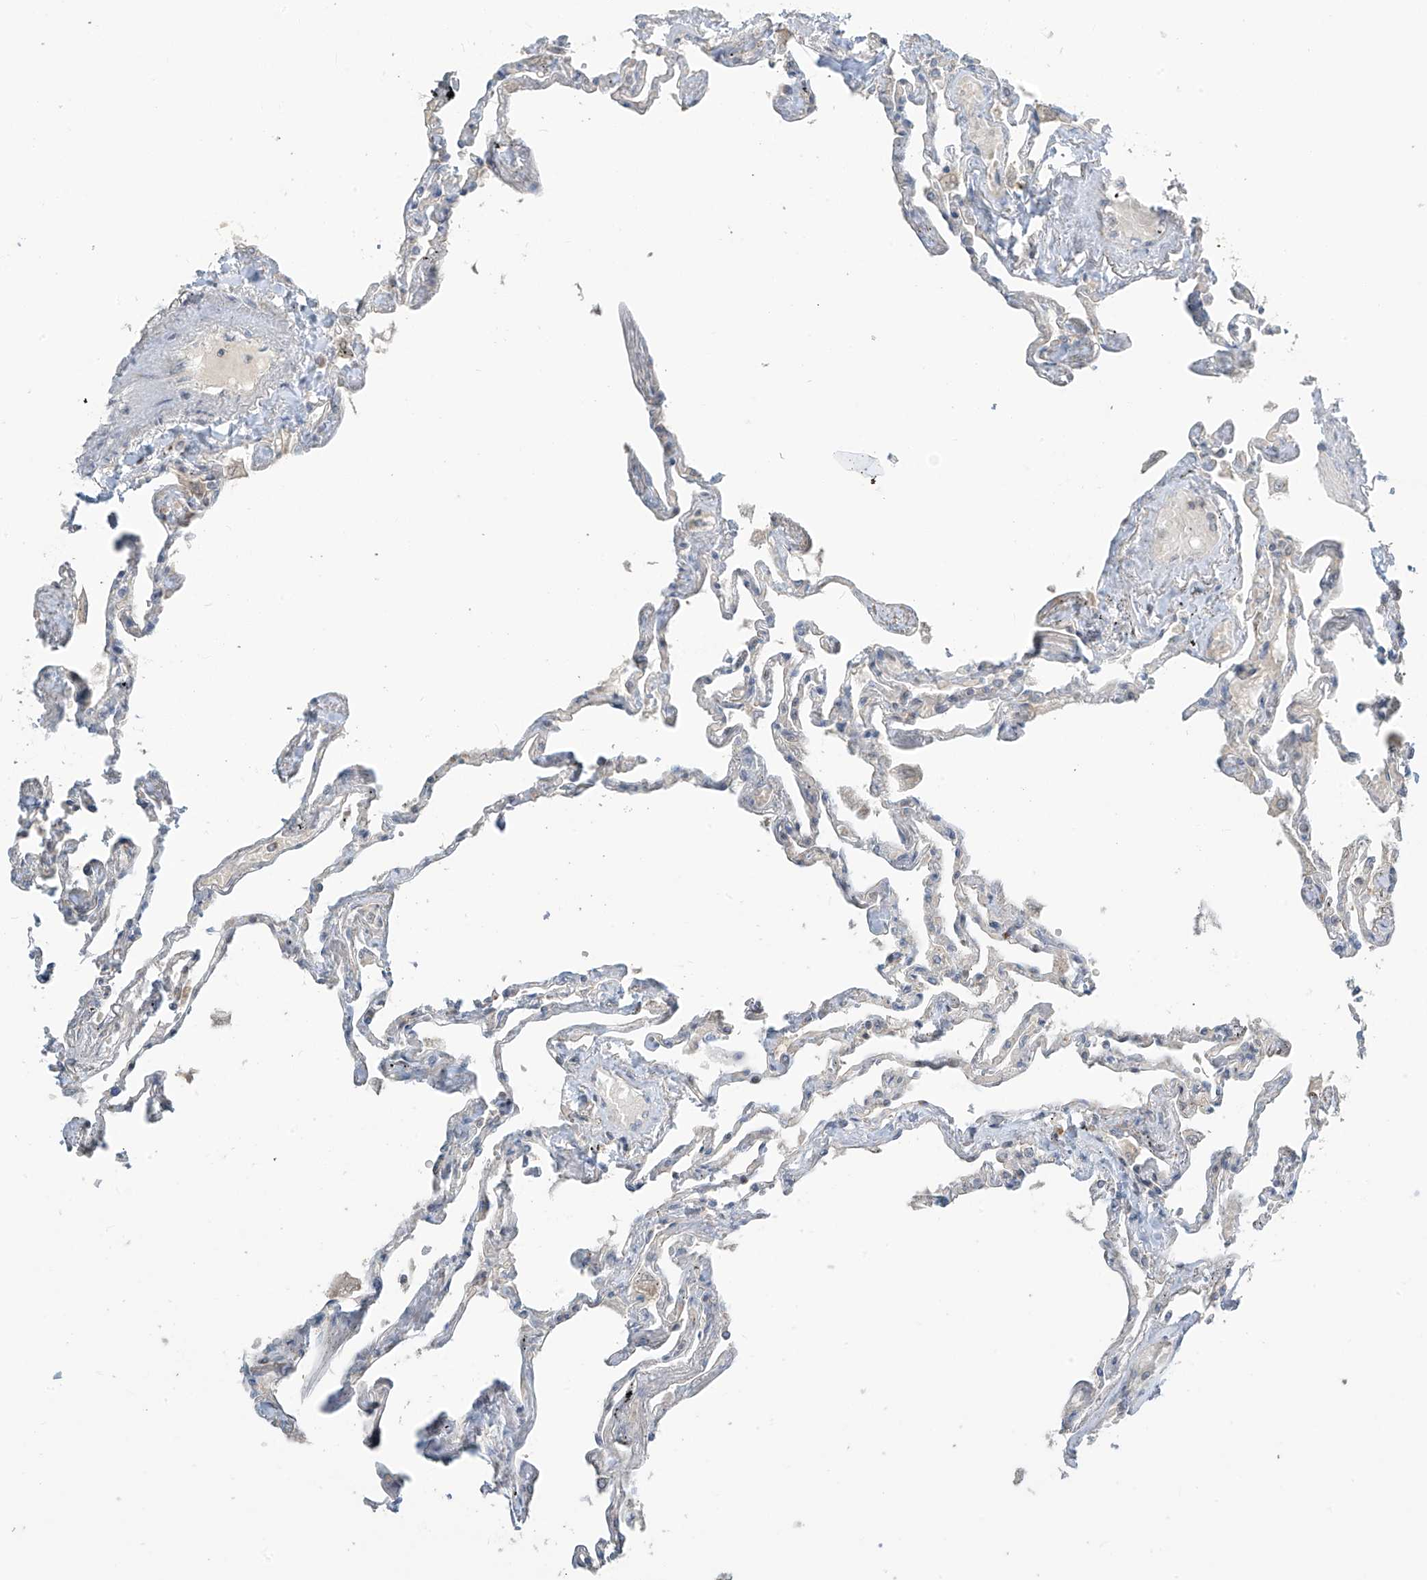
{"staining": {"intensity": "negative", "quantity": "none", "location": "none"}, "tissue": "lung", "cell_type": "Alveolar cells", "image_type": "normal", "snomed": [{"axis": "morphology", "description": "Normal tissue, NOS"}, {"axis": "topography", "description": "Lung"}], "caption": "Alveolar cells show no significant protein expression in normal lung. (DAB immunohistochemistry (IHC), high magnification).", "gene": "PARVG", "patient": {"sex": "female", "age": 67}}